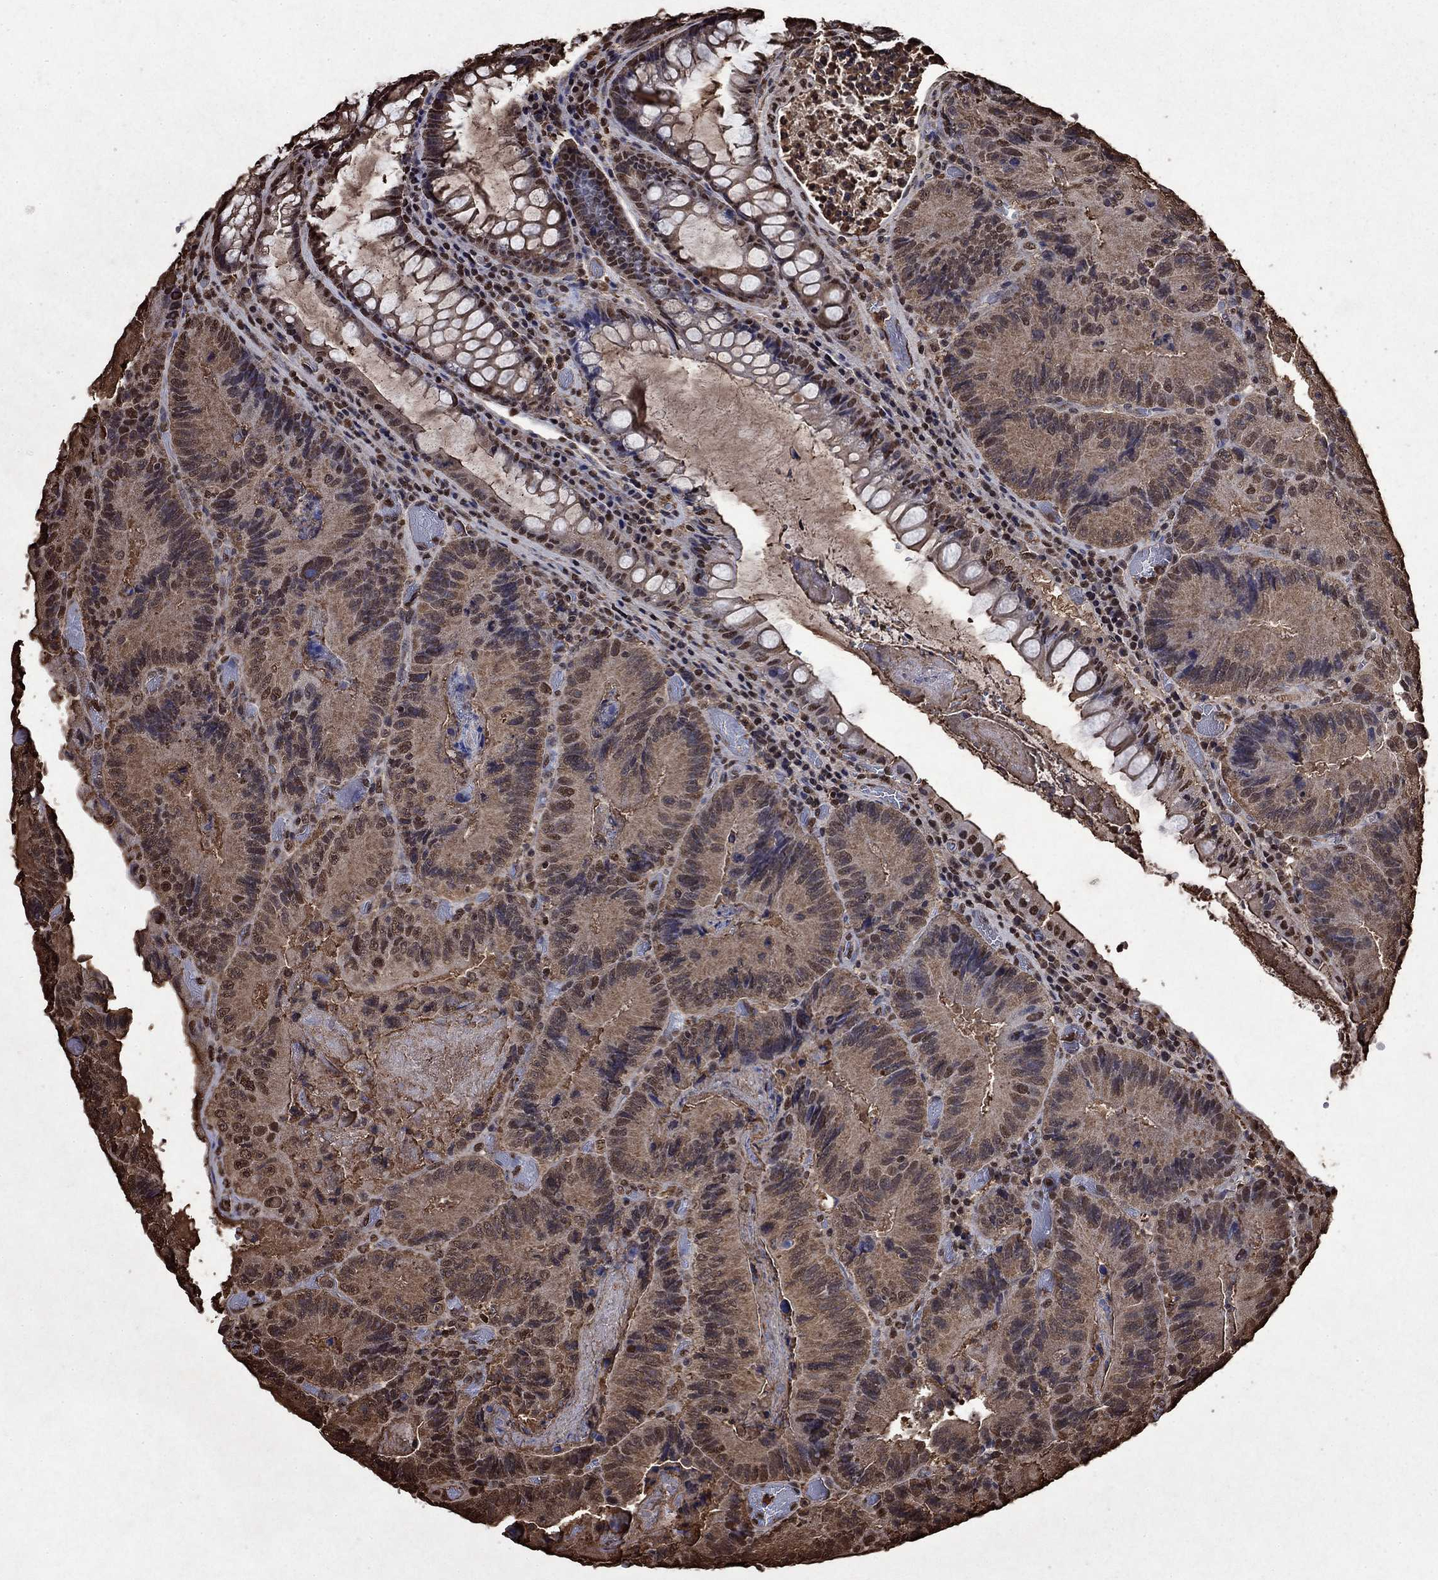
{"staining": {"intensity": "moderate", "quantity": "<25%", "location": "nuclear"}, "tissue": "colorectal cancer", "cell_type": "Tumor cells", "image_type": "cancer", "snomed": [{"axis": "morphology", "description": "Adenocarcinoma, NOS"}, {"axis": "topography", "description": "Colon"}], "caption": "Colorectal adenocarcinoma tissue shows moderate nuclear positivity in approximately <25% of tumor cells, visualized by immunohistochemistry. (Stains: DAB (3,3'-diaminobenzidine) in brown, nuclei in blue, Microscopy: brightfield microscopy at high magnification).", "gene": "GAPDH", "patient": {"sex": "female", "age": 86}}